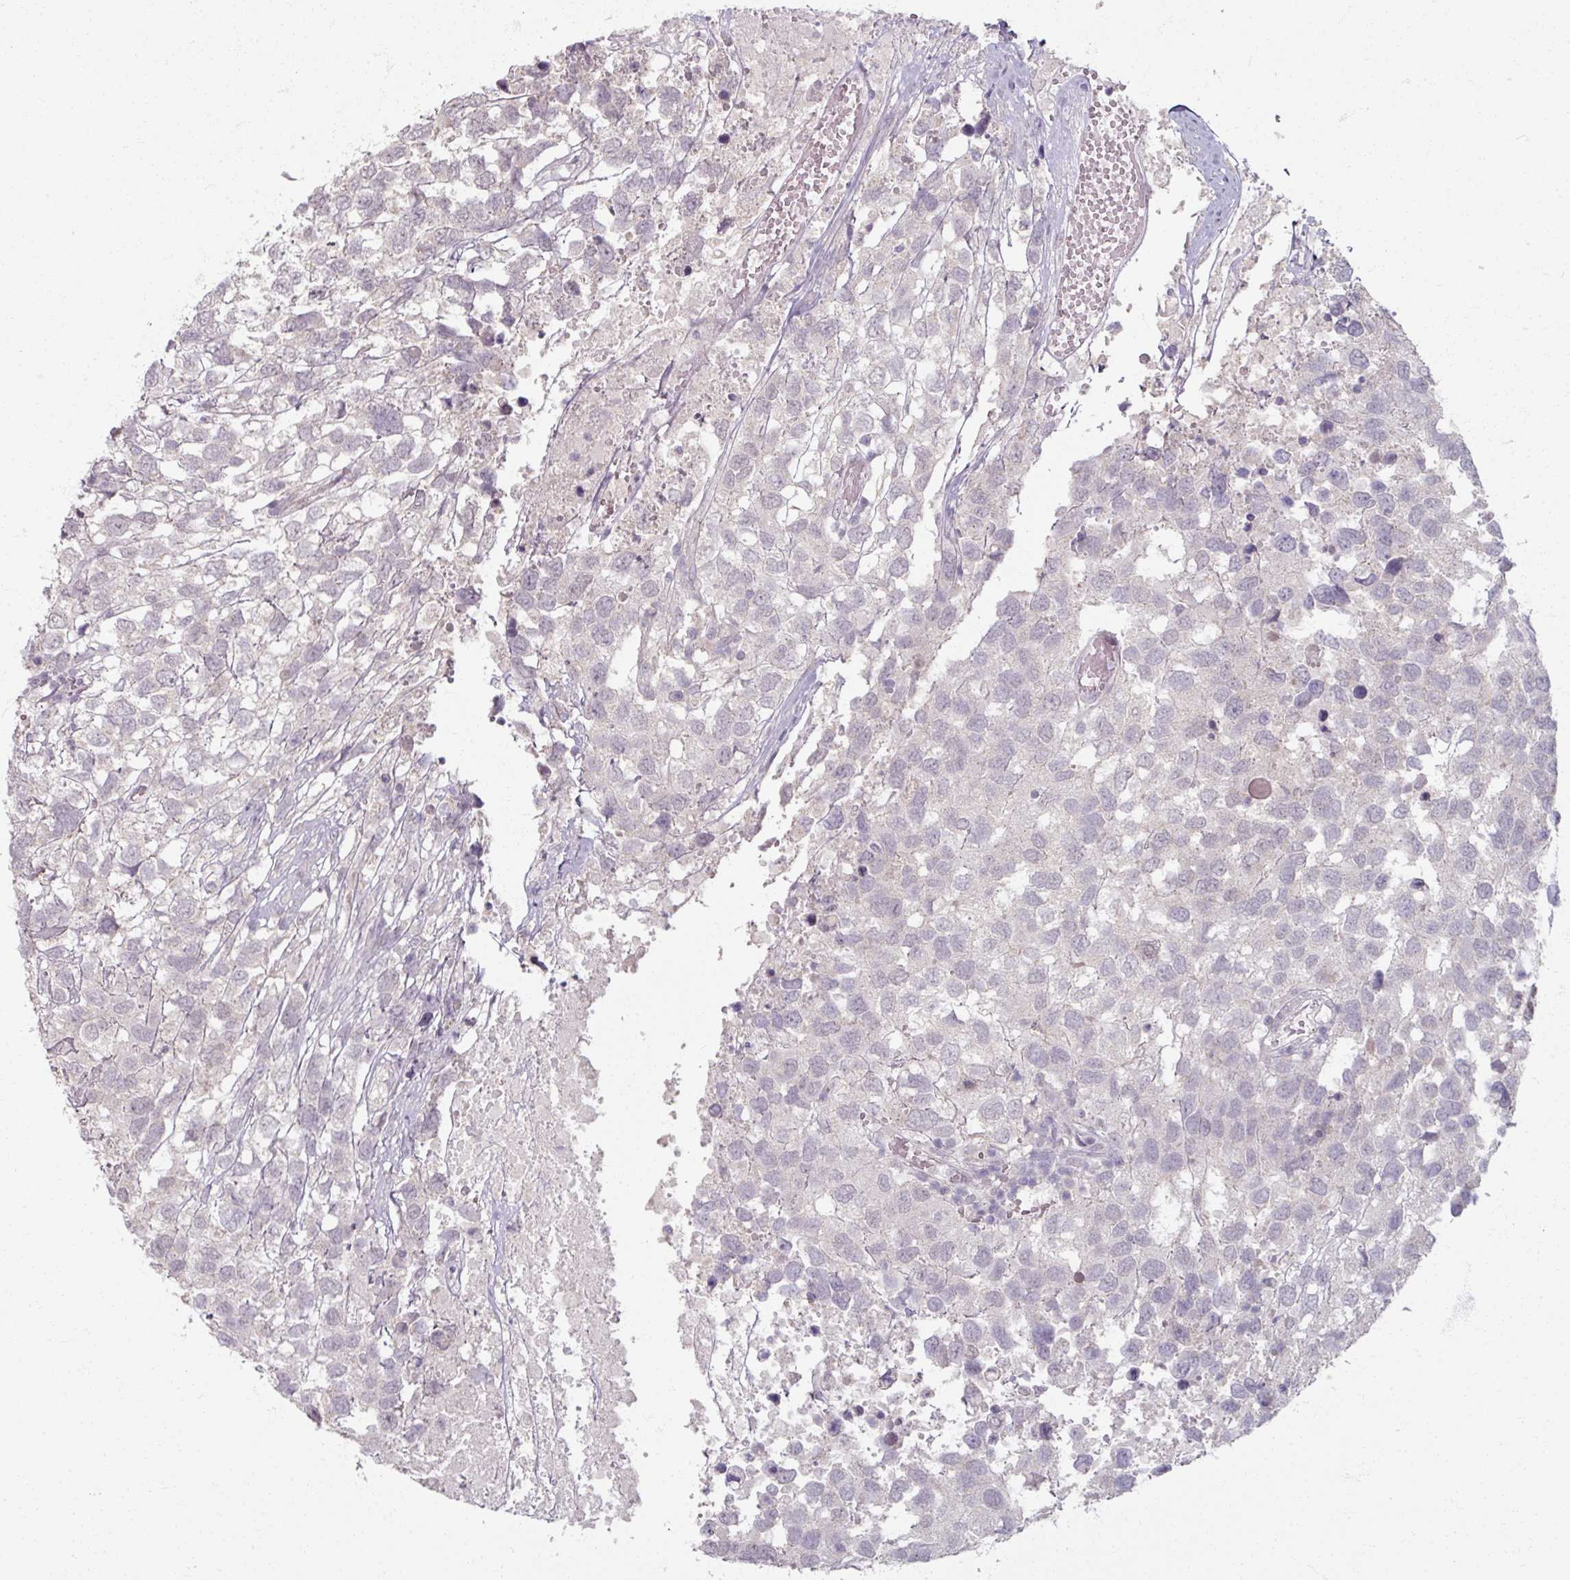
{"staining": {"intensity": "negative", "quantity": "none", "location": "none"}, "tissue": "testis cancer", "cell_type": "Tumor cells", "image_type": "cancer", "snomed": [{"axis": "morphology", "description": "Carcinoma, Embryonal, NOS"}, {"axis": "topography", "description": "Testis"}], "caption": "Image shows no significant protein expression in tumor cells of testis cancer (embryonal carcinoma).", "gene": "SOX11", "patient": {"sex": "male", "age": 83}}